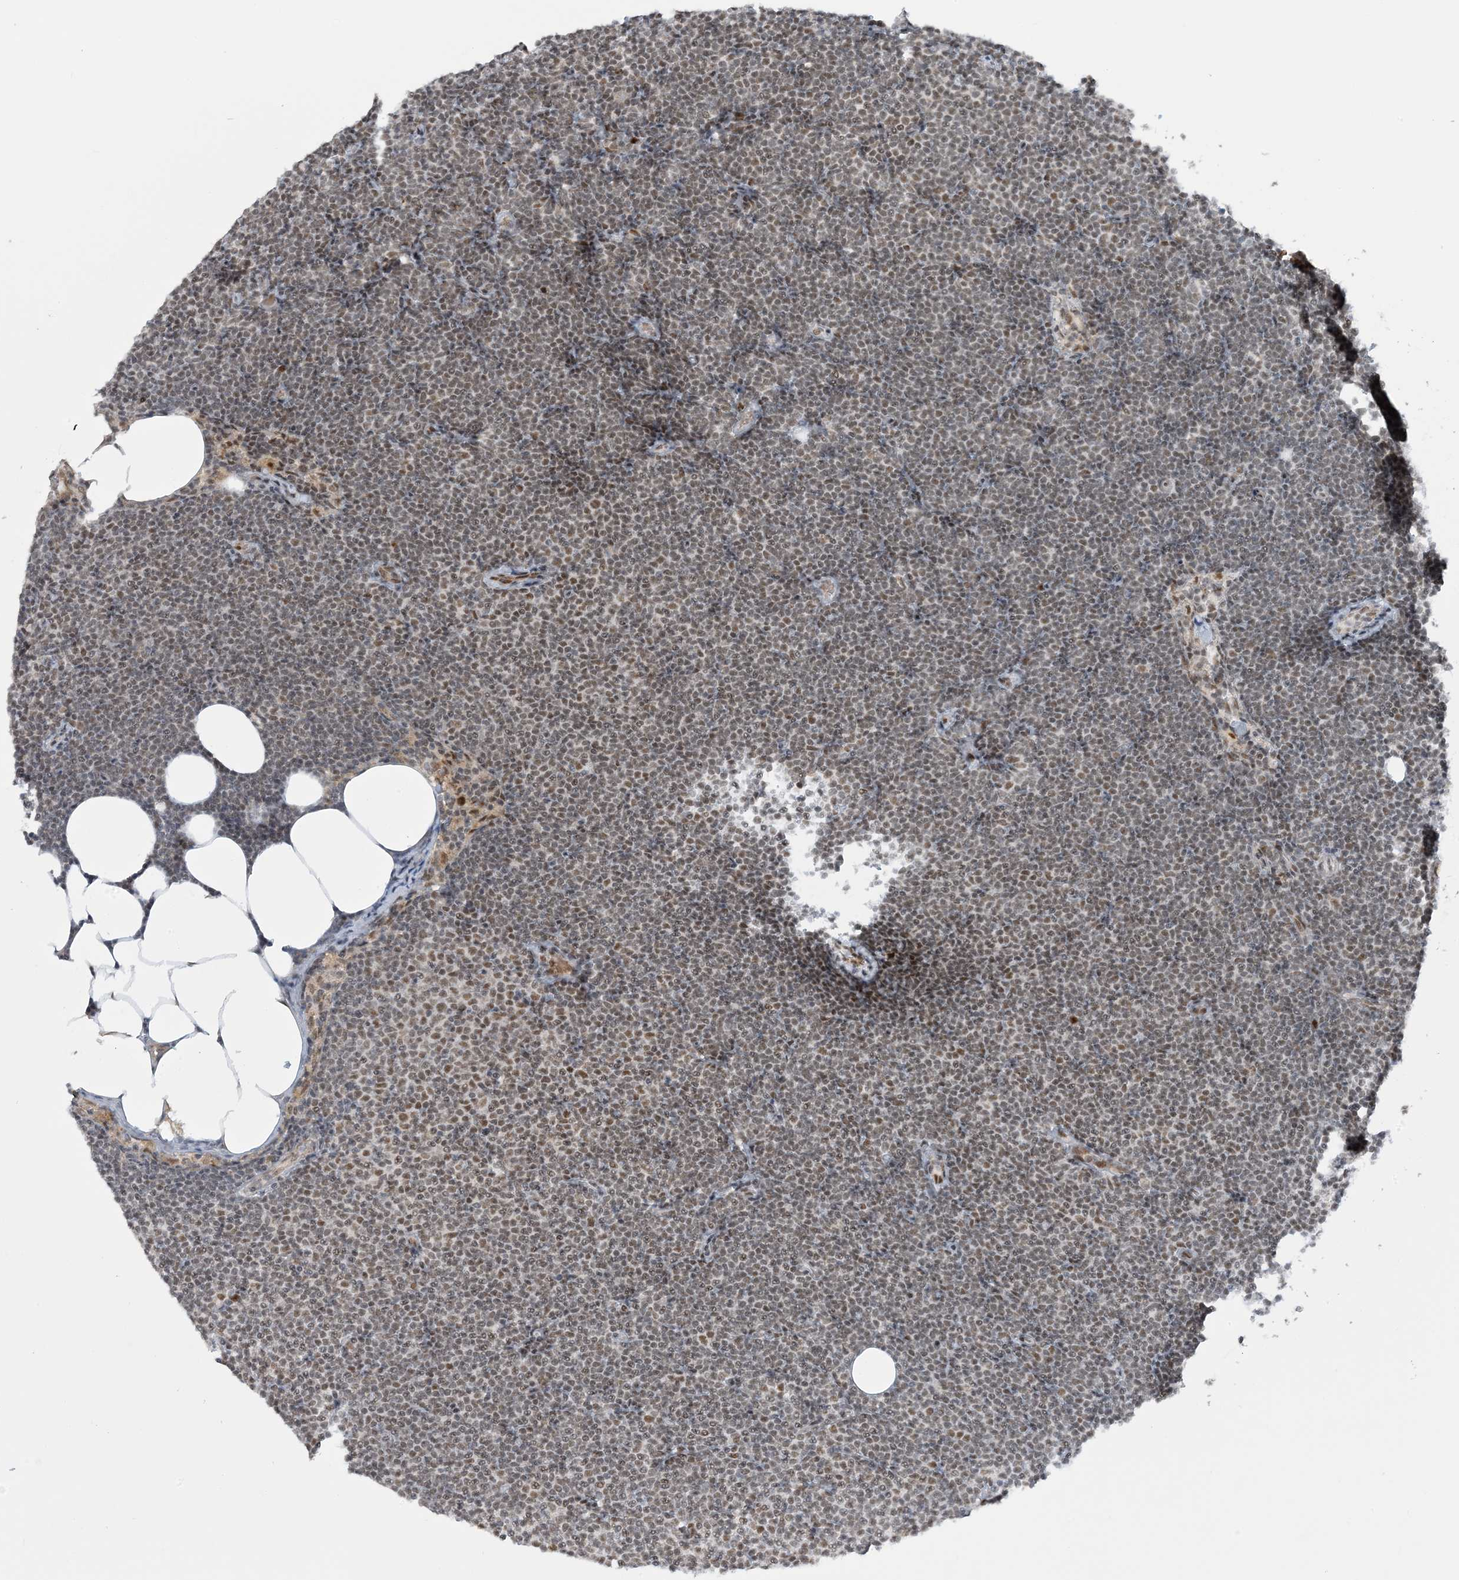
{"staining": {"intensity": "moderate", "quantity": "25%-75%", "location": "nuclear"}, "tissue": "lymphoma", "cell_type": "Tumor cells", "image_type": "cancer", "snomed": [{"axis": "morphology", "description": "Malignant lymphoma, non-Hodgkin's type, Low grade"}, {"axis": "topography", "description": "Lymph node"}], "caption": "Immunohistochemical staining of human lymphoma demonstrates medium levels of moderate nuclear staining in approximately 25%-75% of tumor cells. (Stains: DAB in brown, nuclei in blue, Microscopy: brightfield microscopy at high magnification).", "gene": "ECT2L", "patient": {"sex": "female", "age": 53}}